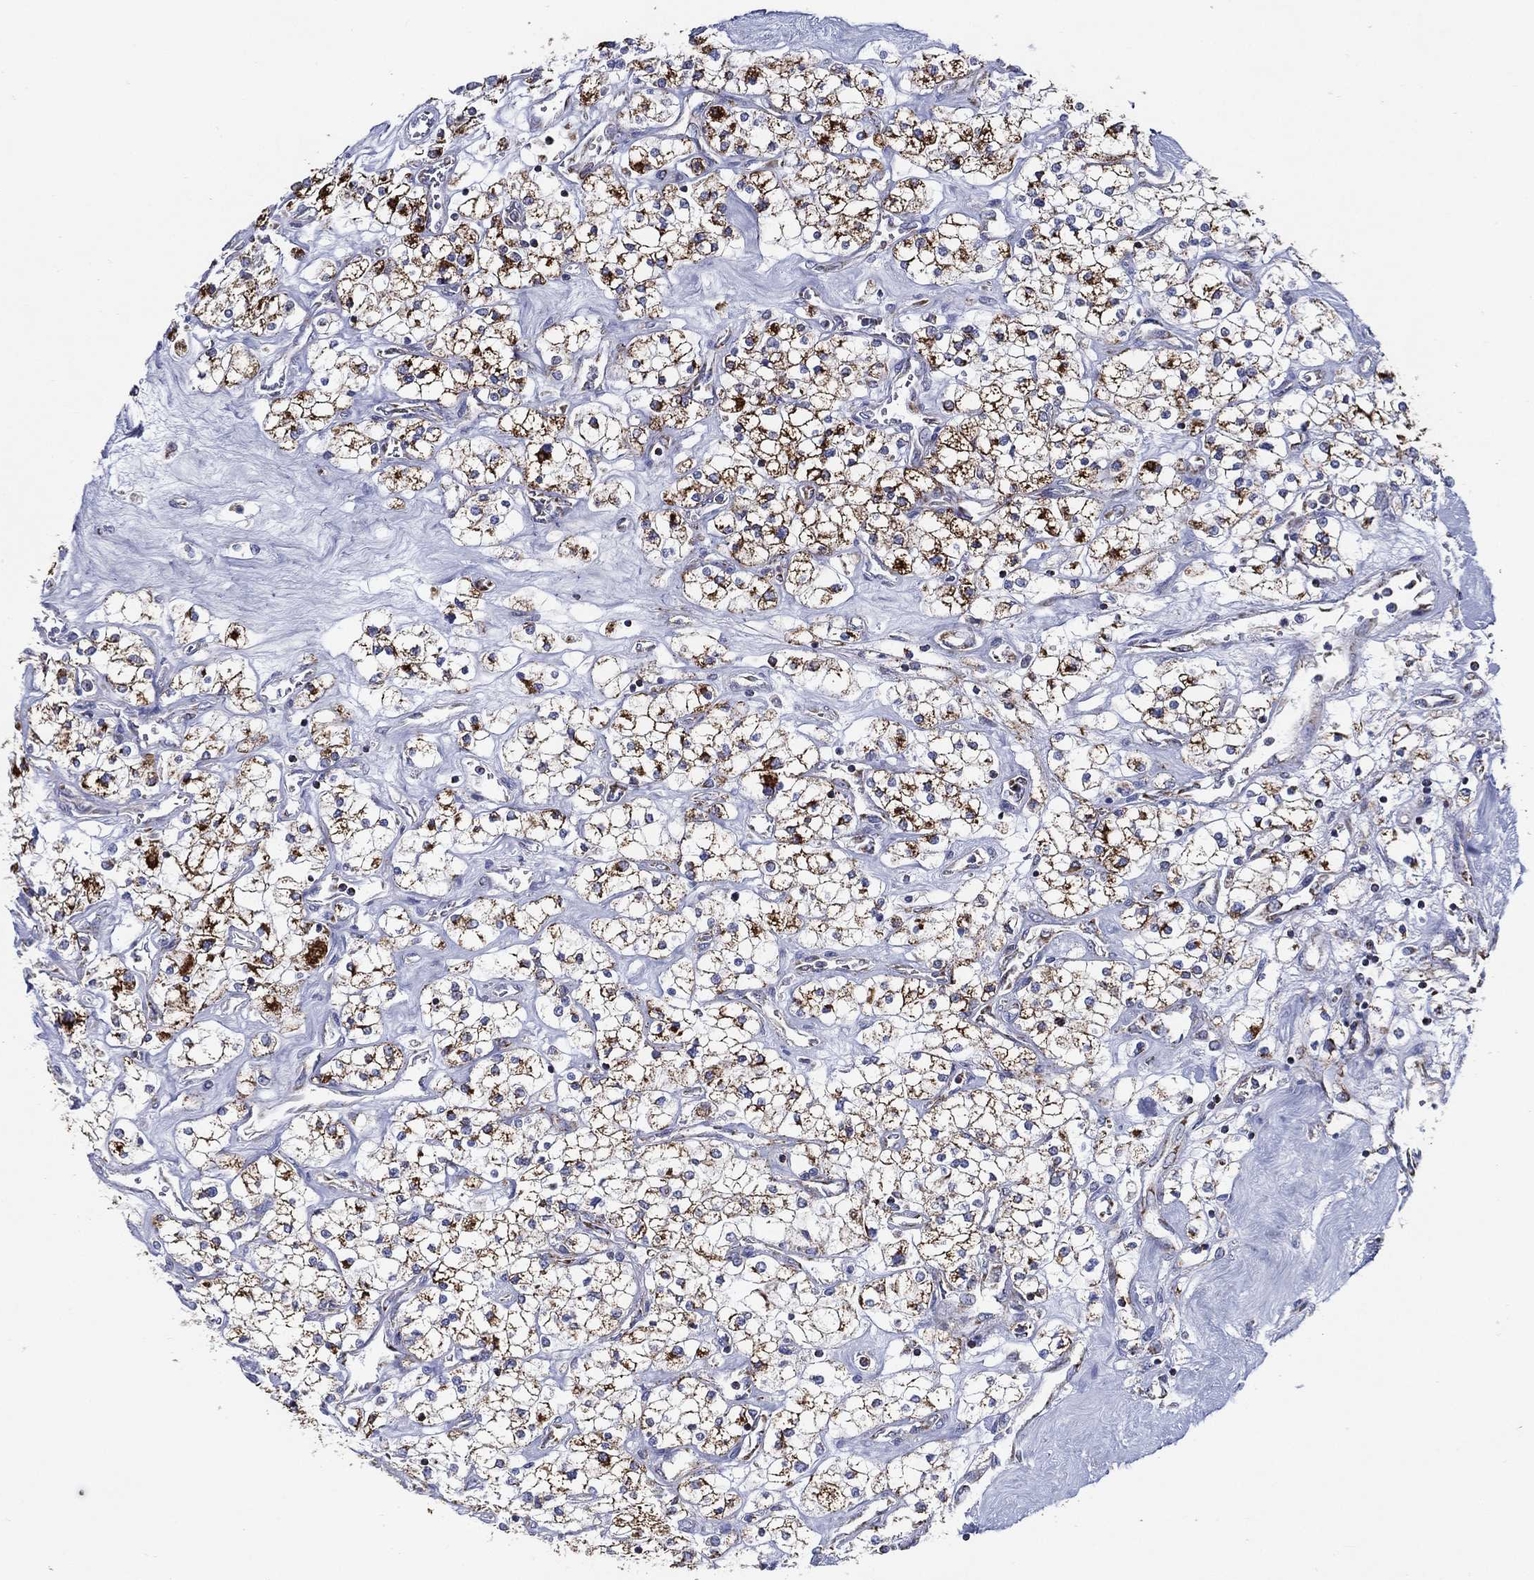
{"staining": {"intensity": "strong", "quantity": ">75%", "location": "cytoplasmic/membranous"}, "tissue": "renal cancer", "cell_type": "Tumor cells", "image_type": "cancer", "snomed": [{"axis": "morphology", "description": "Adenocarcinoma, NOS"}, {"axis": "topography", "description": "Kidney"}], "caption": "Immunohistochemical staining of human adenocarcinoma (renal) exhibits high levels of strong cytoplasmic/membranous staining in about >75% of tumor cells. (DAB (3,3'-diaminobenzidine) IHC, brown staining for protein, blue staining for nuclei).", "gene": "SFXN1", "patient": {"sex": "male", "age": 80}}